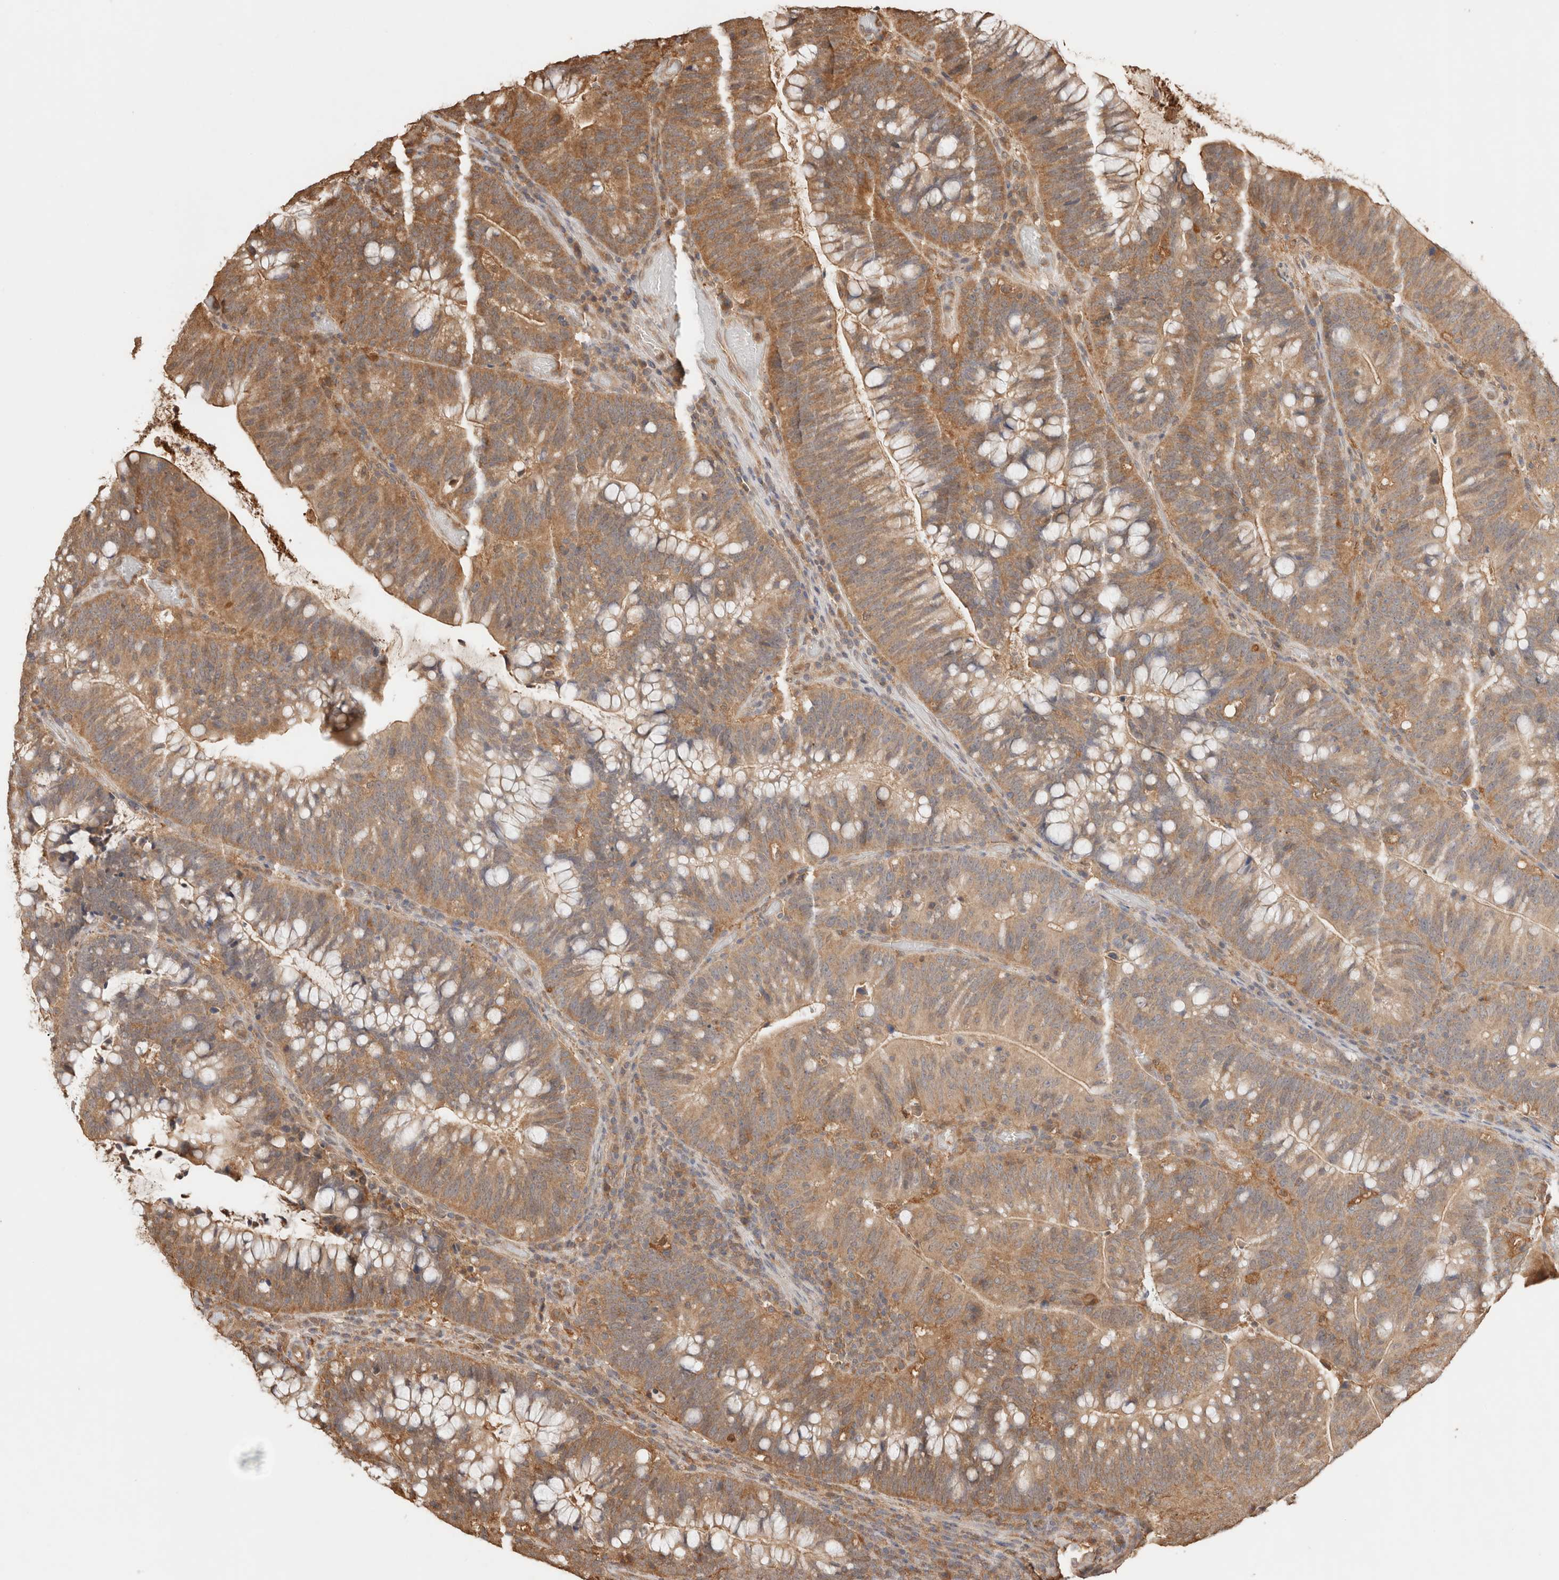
{"staining": {"intensity": "moderate", "quantity": ">75%", "location": "cytoplasmic/membranous"}, "tissue": "colorectal cancer", "cell_type": "Tumor cells", "image_type": "cancer", "snomed": [{"axis": "morphology", "description": "Adenocarcinoma, NOS"}, {"axis": "topography", "description": "Colon"}], "caption": "IHC staining of colorectal cancer (adenocarcinoma), which displays medium levels of moderate cytoplasmic/membranous positivity in about >75% of tumor cells indicating moderate cytoplasmic/membranous protein staining. The staining was performed using DAB (3,3'-diaminobenzidine) (brown) for protein detection and nuclei were counterstained in hematoxylin (blue).", "gene": "YWHAH", "patient": {"sex": "female", "age": 66}}